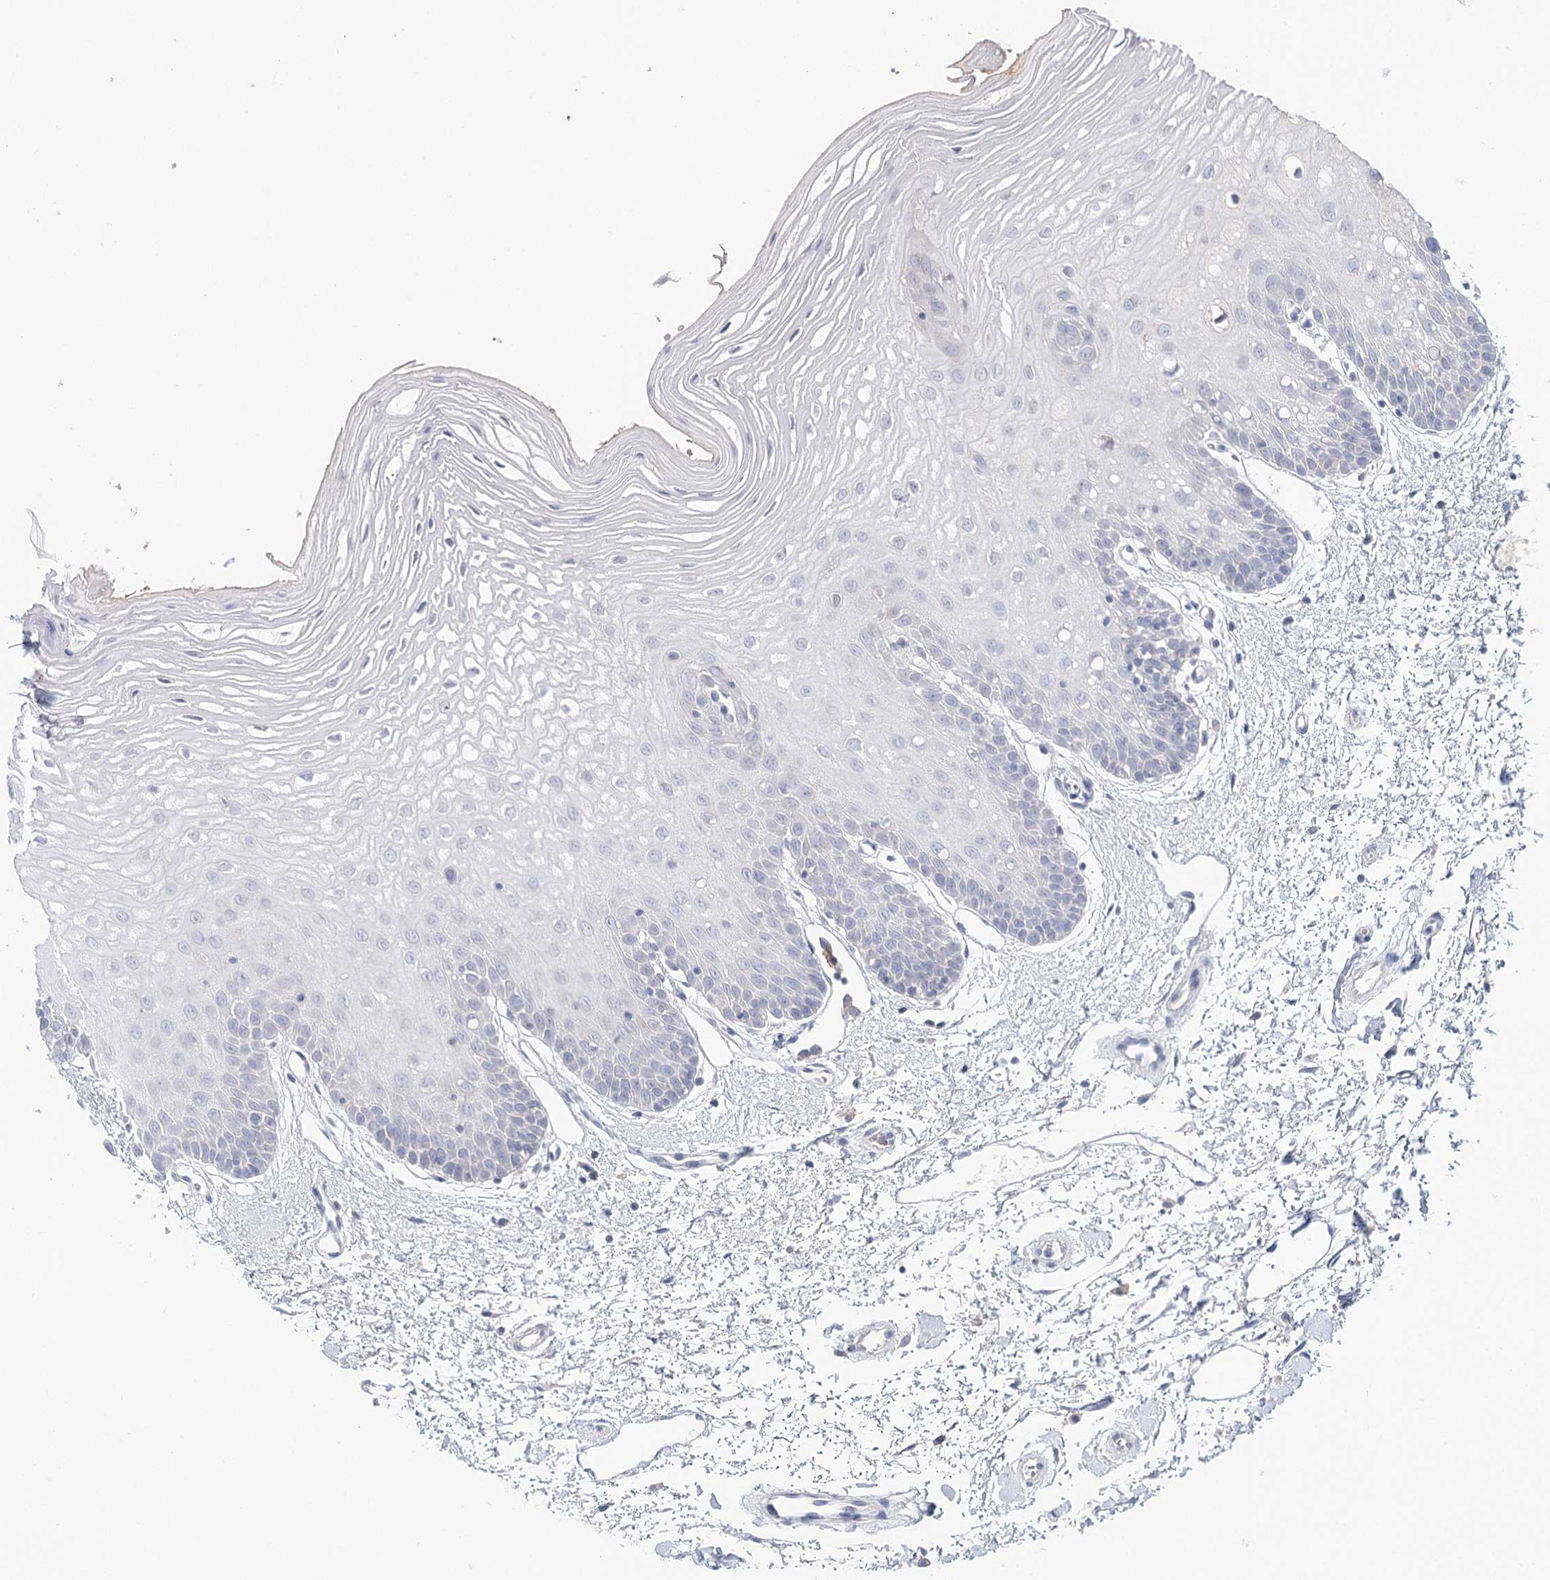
{"staining": {"intensity": "negative", "quantity": "none", "location": "none"}, "tissue": "oral mucosa", "cell_type": "Squamous epithelial cells", "image_type": "normal", "snomed": [{"axis": "morphology", "description": "Normal tissue, NOS"}, {"axis": "topography", "description": "Oral tissue"}, {"axis": "topography", "description": "Tounge, NOS"}], "caption": "Squamous epithelial cells show no significant protein positivity in normal oral mucosa.", "gene": "ARHGAP44", "patient": {"sex": "female", "age": 73}}